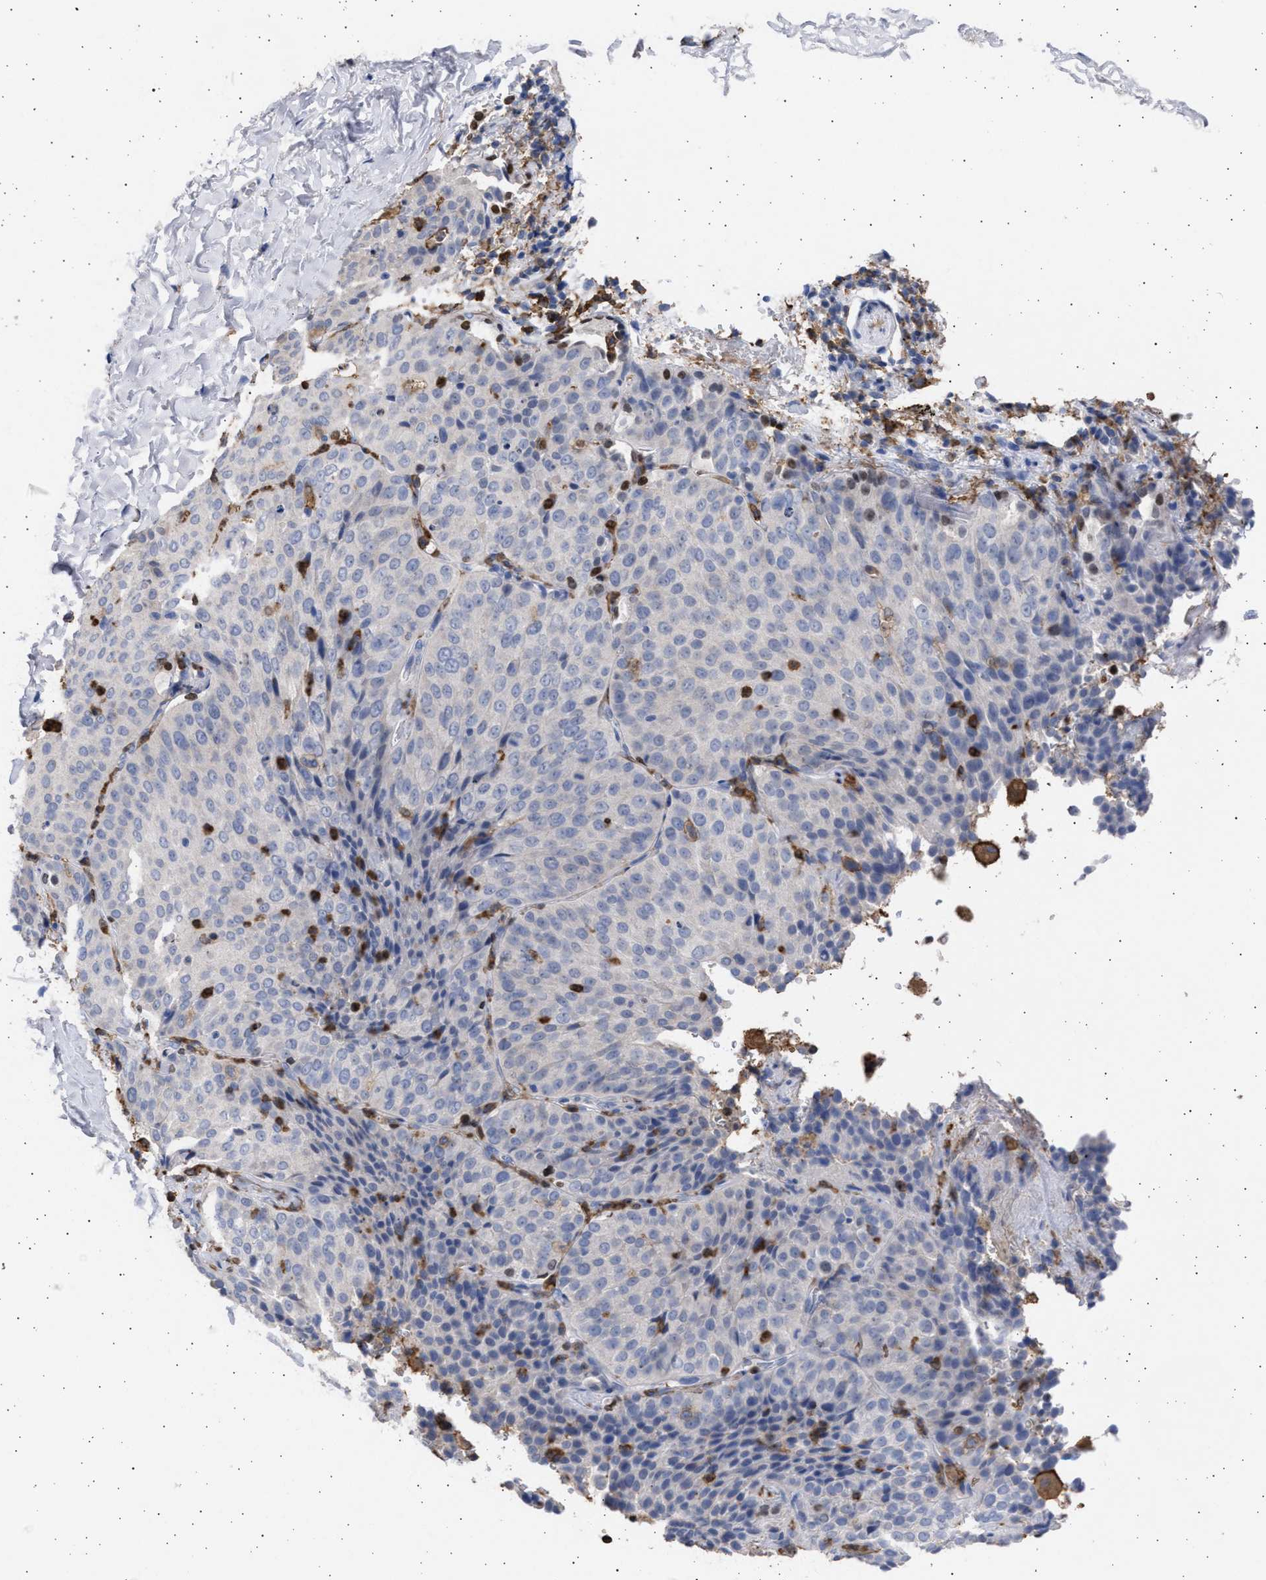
{"staining": {"intensity": "negative", "quantity": "none", "location": "none"}, "tissue": "lung cancer", "cell_type": "Tumor cells", "image_type": "cancer", "snomed": [{"axis": "morphology", "description": "Squamous cell carcinoma, NOS"}, {"axis": "topography", "description": "Lung"}], "caption": "An IHC histopathology image of lung cancer is shown. There is no staining in tumor cells of lung cancer.", "gene": "FCER1A", "patient": {"sex": "male", "age": 54}}